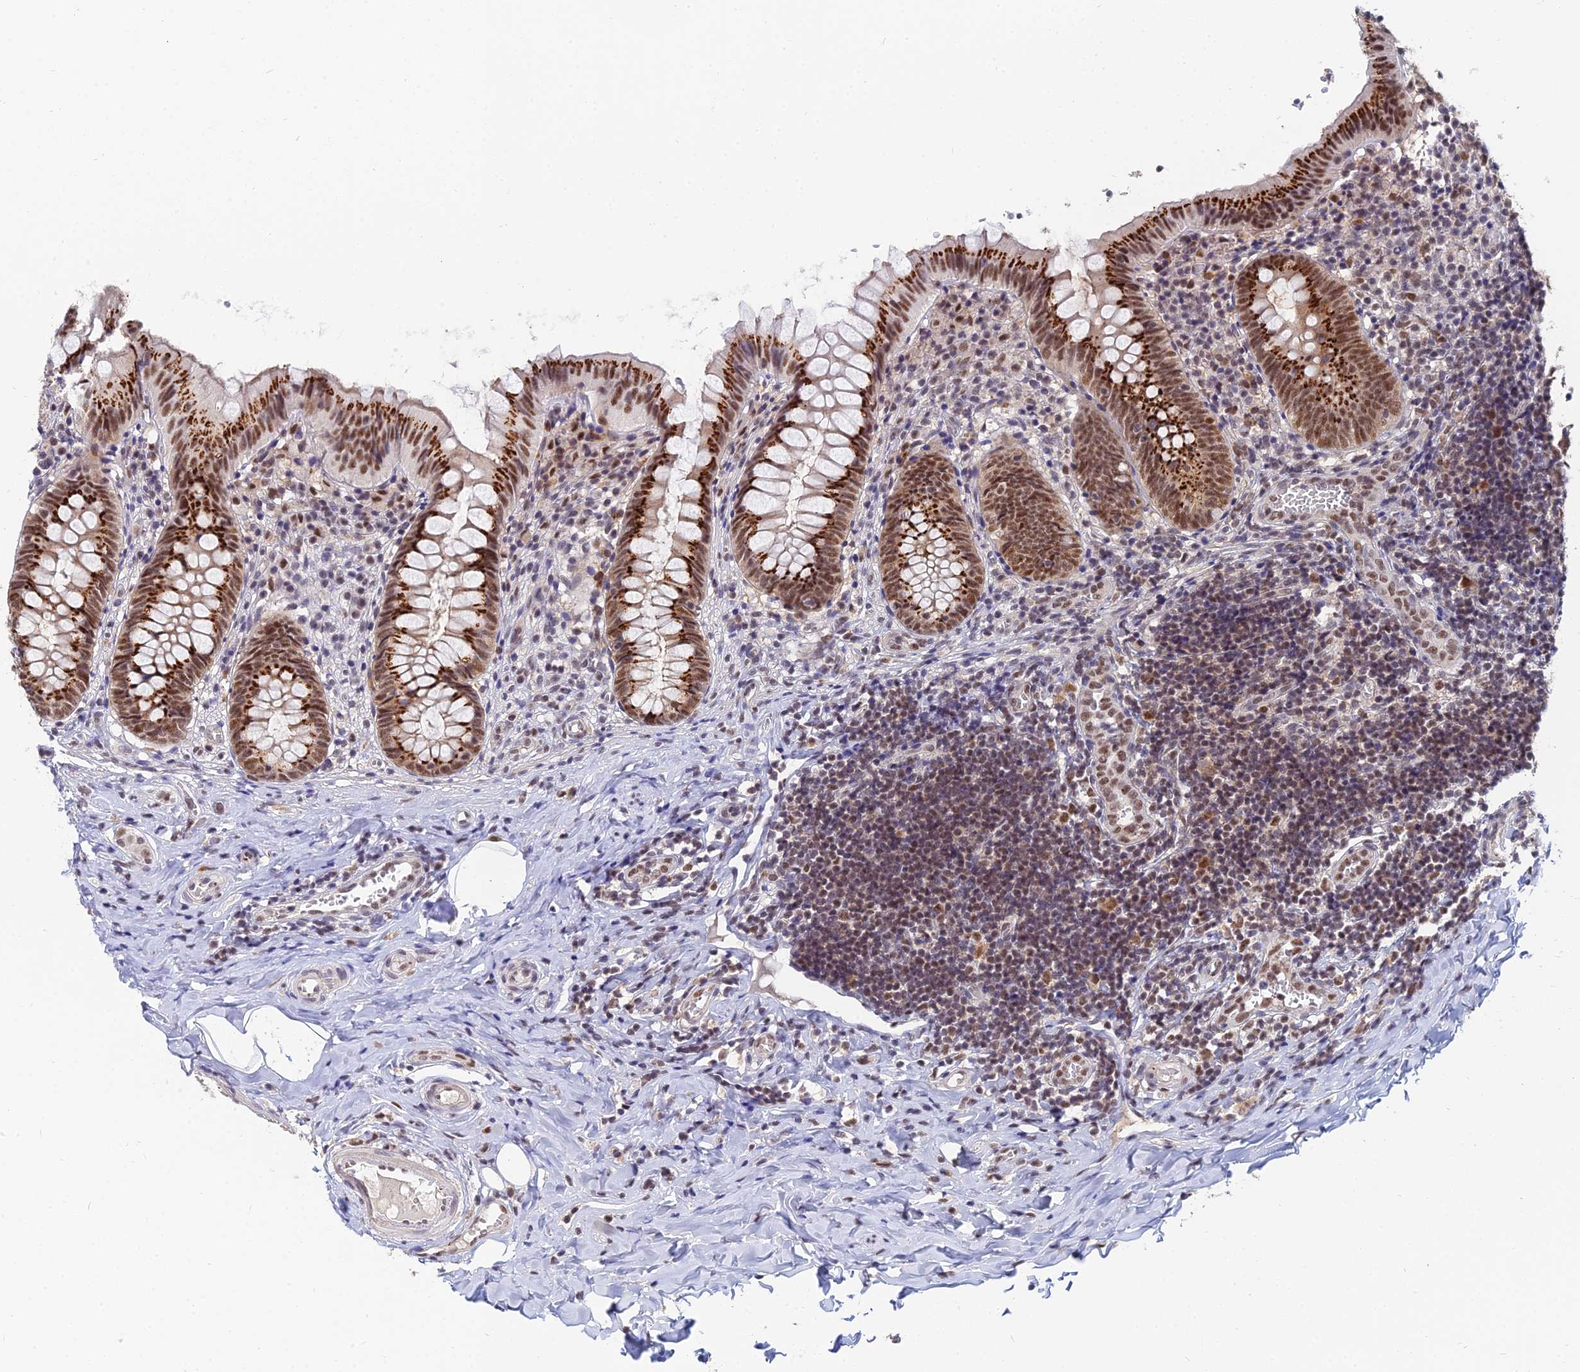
{"staining": {"intensity": "strong", "quantity": ">75%", "location": "cytoplasmic/membranous,nuclear"}, "tissue": "appendix", "cell_type": "Glandular cells", "image_type": "normal", "snomed": [{"axis": "morphology", "description": "Normal tissue, NOS"}, {"axis": "topography", "description": "Appendix"}], "caption": "IHC image of normal appendix: human appendix stained using immunohistochemistry shows high levels of strong protein expression localized specifically in the cytoplasmic/membranous,nuclear of glandular cells, appearing as a cytoplasmic/membranous,nuclear brown color.", "gene": "THOC3", "patient": {"sex": "male", "age": 8}}